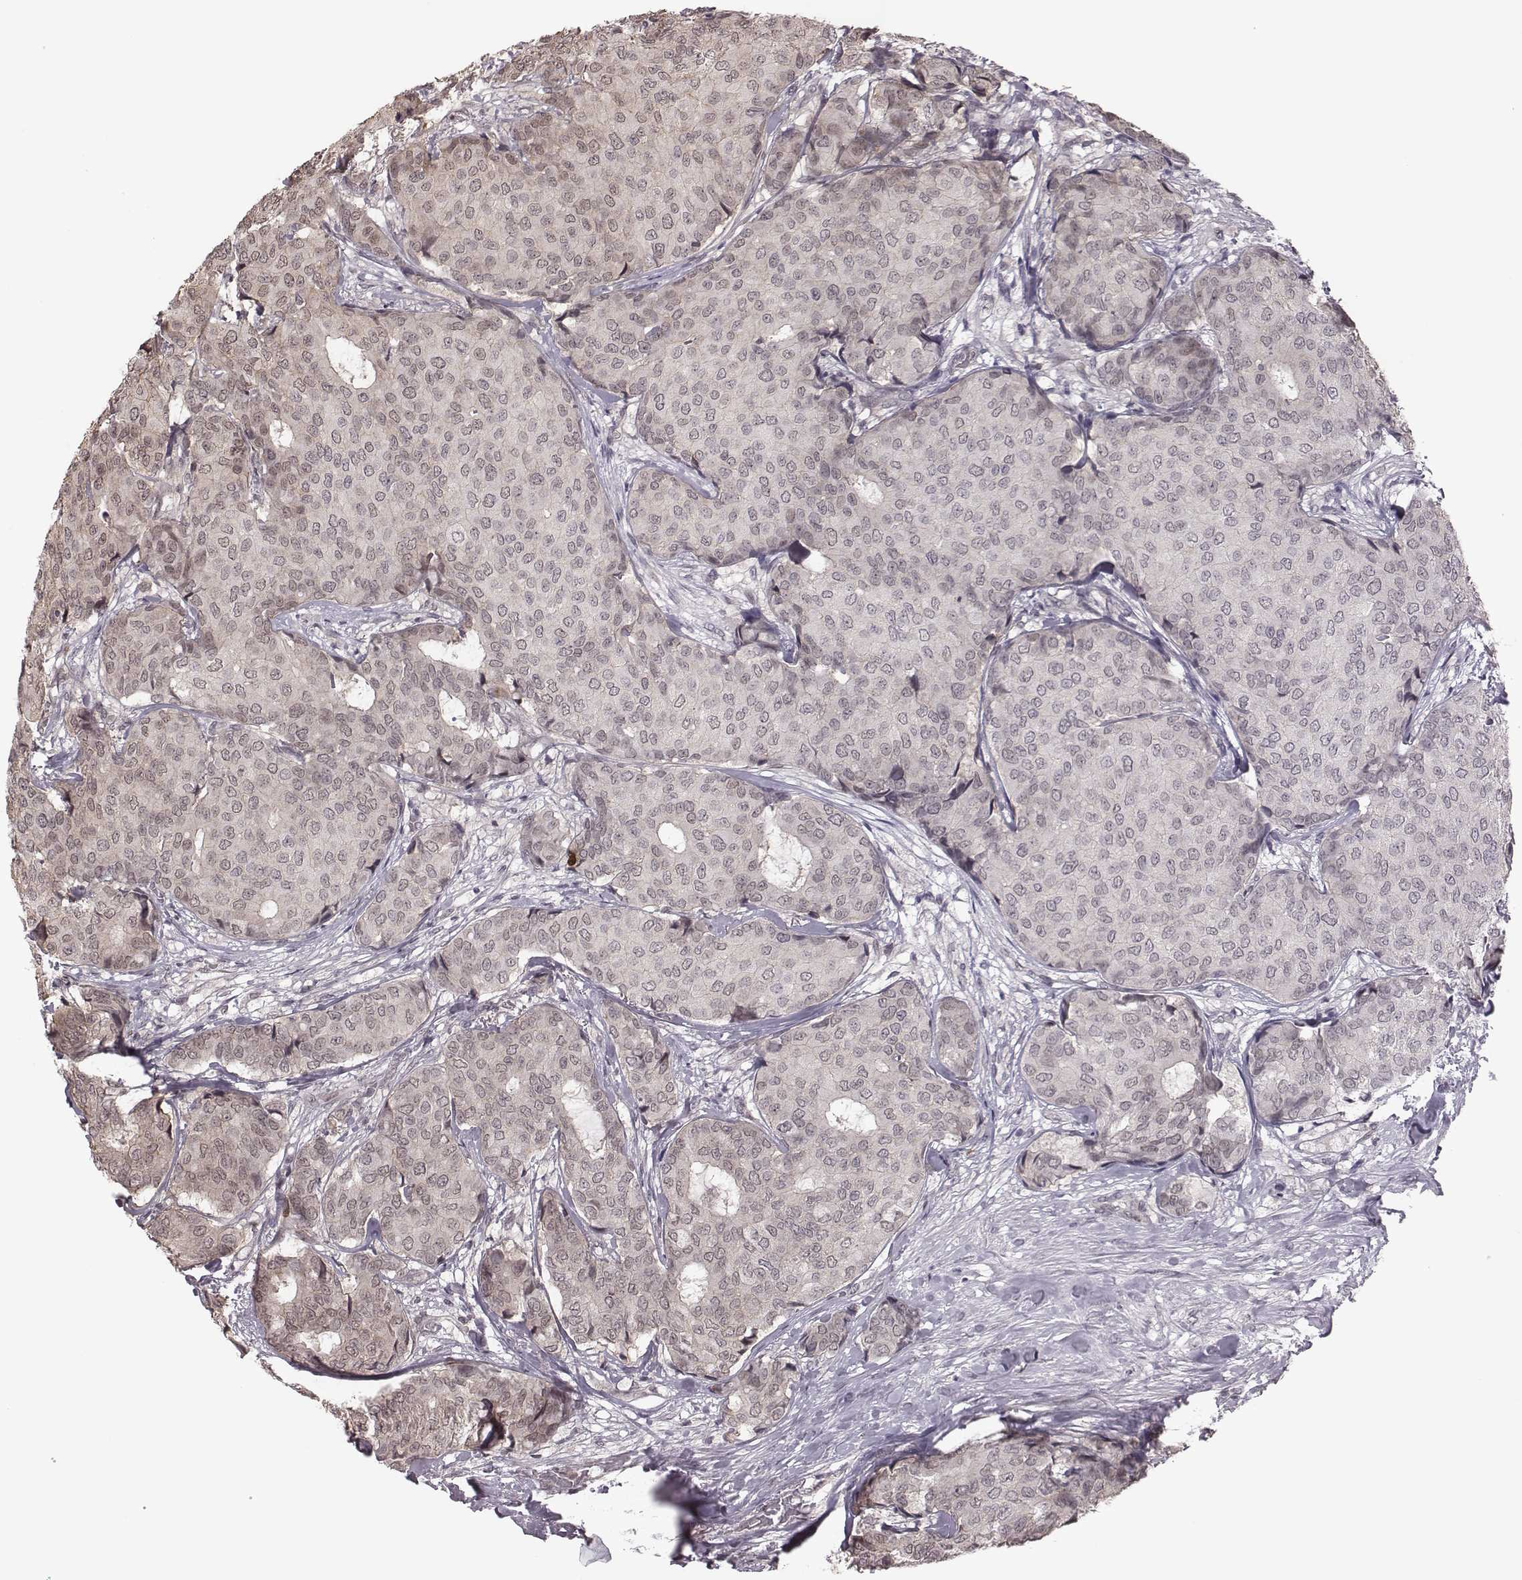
{"staining": {"intensity": "negative", "quantity": "none", "location": "none"}, "tissue": "breast cancer", "cell_type": "Tumor cells", "image_type": "cancer", "snomed": [{"axis": "morphology", "description": "Duct carcinoma"}, {"axis": "topography", "description": "Breast"}], "caption": "An immunohistochemistry histopathology image of breast cancer (intraductal carcinoma) is shown. There is no staining in tumor cells of breast cancer (intraductal carcinoma).", "gene": "RPL3", "patient": {"sex": "female", "age": 75}}